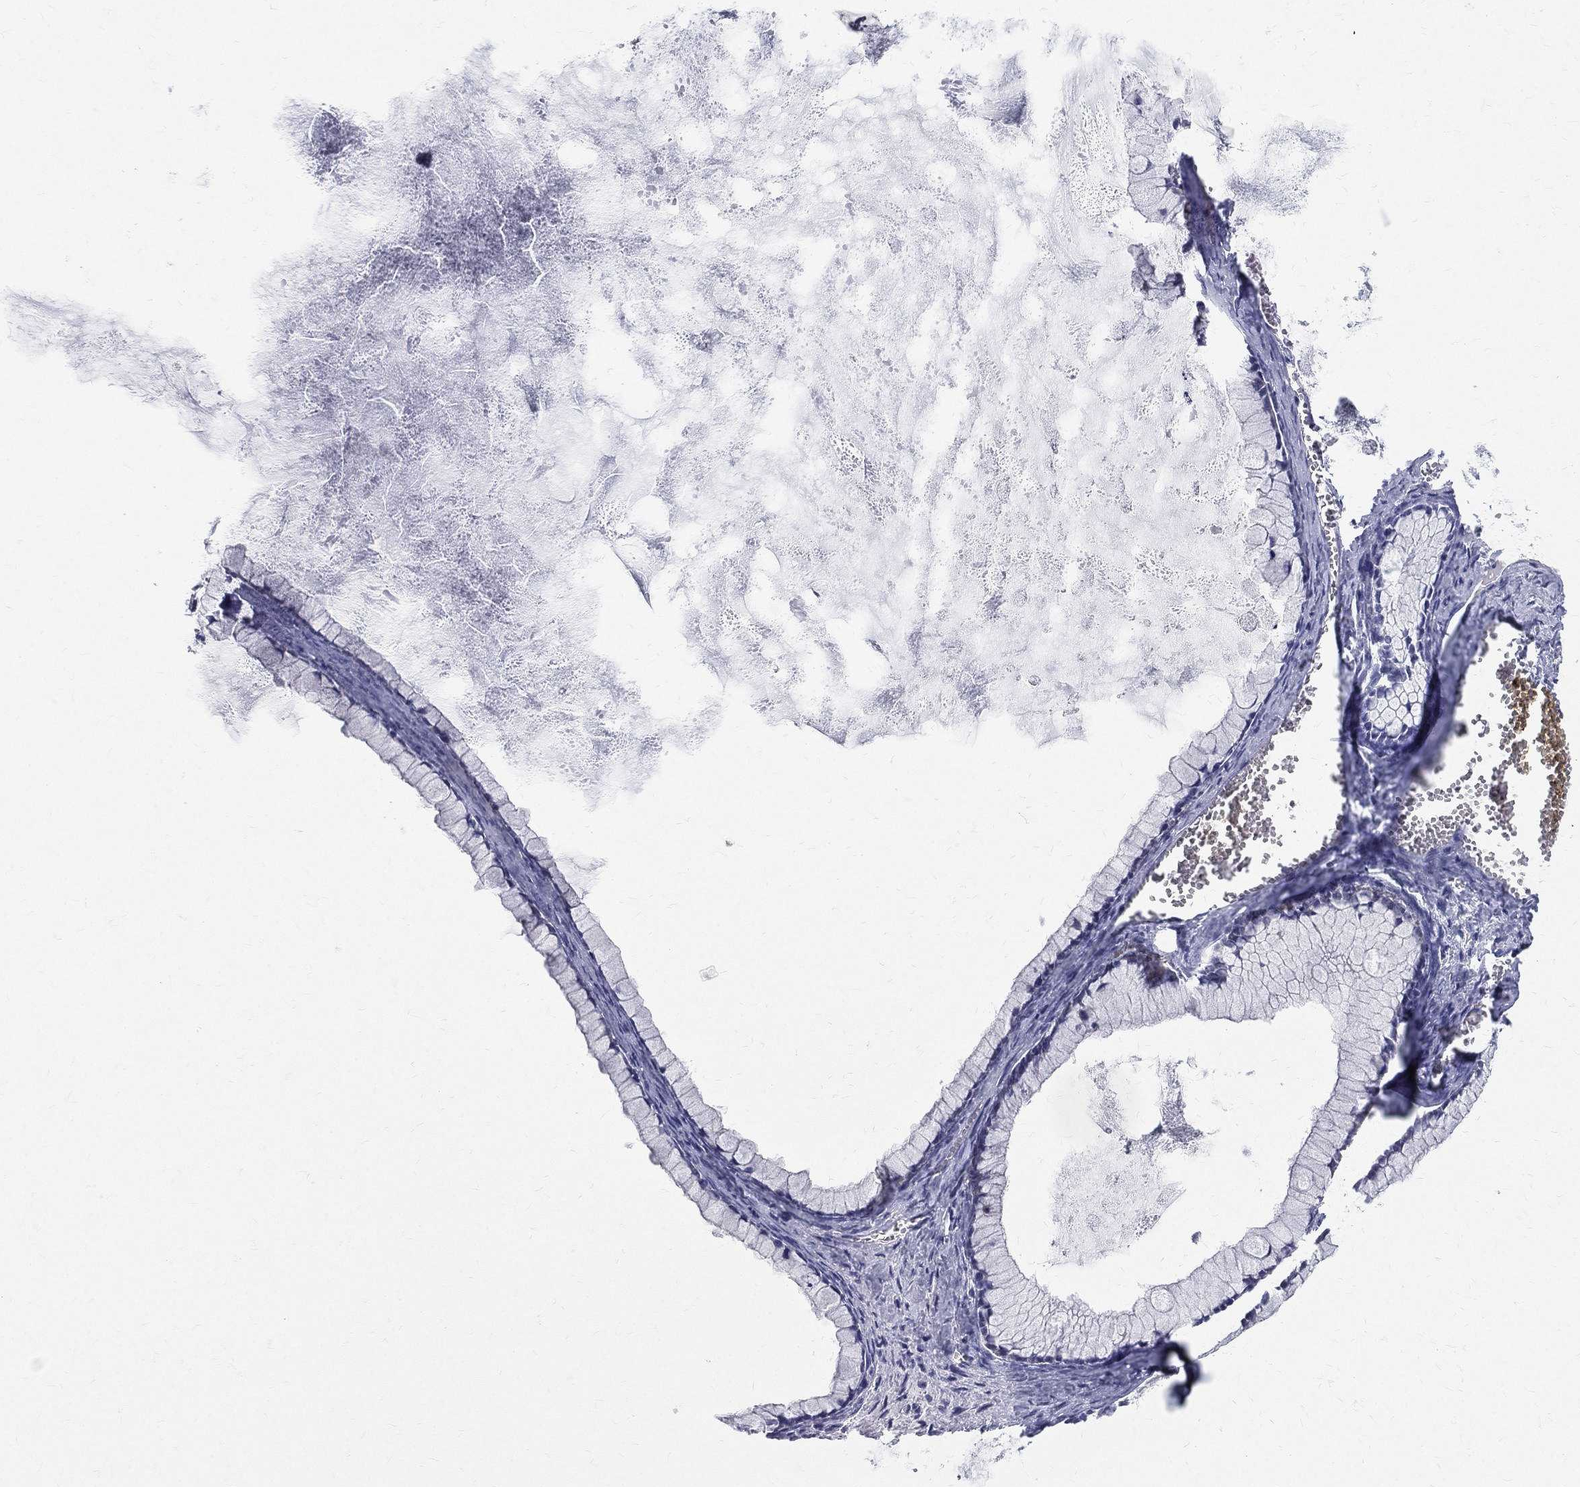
{"staining": {"intensity": "negative", "quantity": "none", "location": "none"}, "tissue": "ovarian cancer", "cell_type": "Tumor cells", "image_type": "cancer", "snomed": [{"axis": "morphology", "description": "Cystadenocarcinoma, mucinous, NOS"}, {"axis": "topography", "description": "Ovary"}], "caption": "A high-resolution histopathology image shows immunohistochemistry (IHC) staining of ovarian mucinous cystadenocarcinoma, which displays no significant staining in tumor cells.", "gene": "POMZP3", "patient": {"sex": "female", "age": 41}}